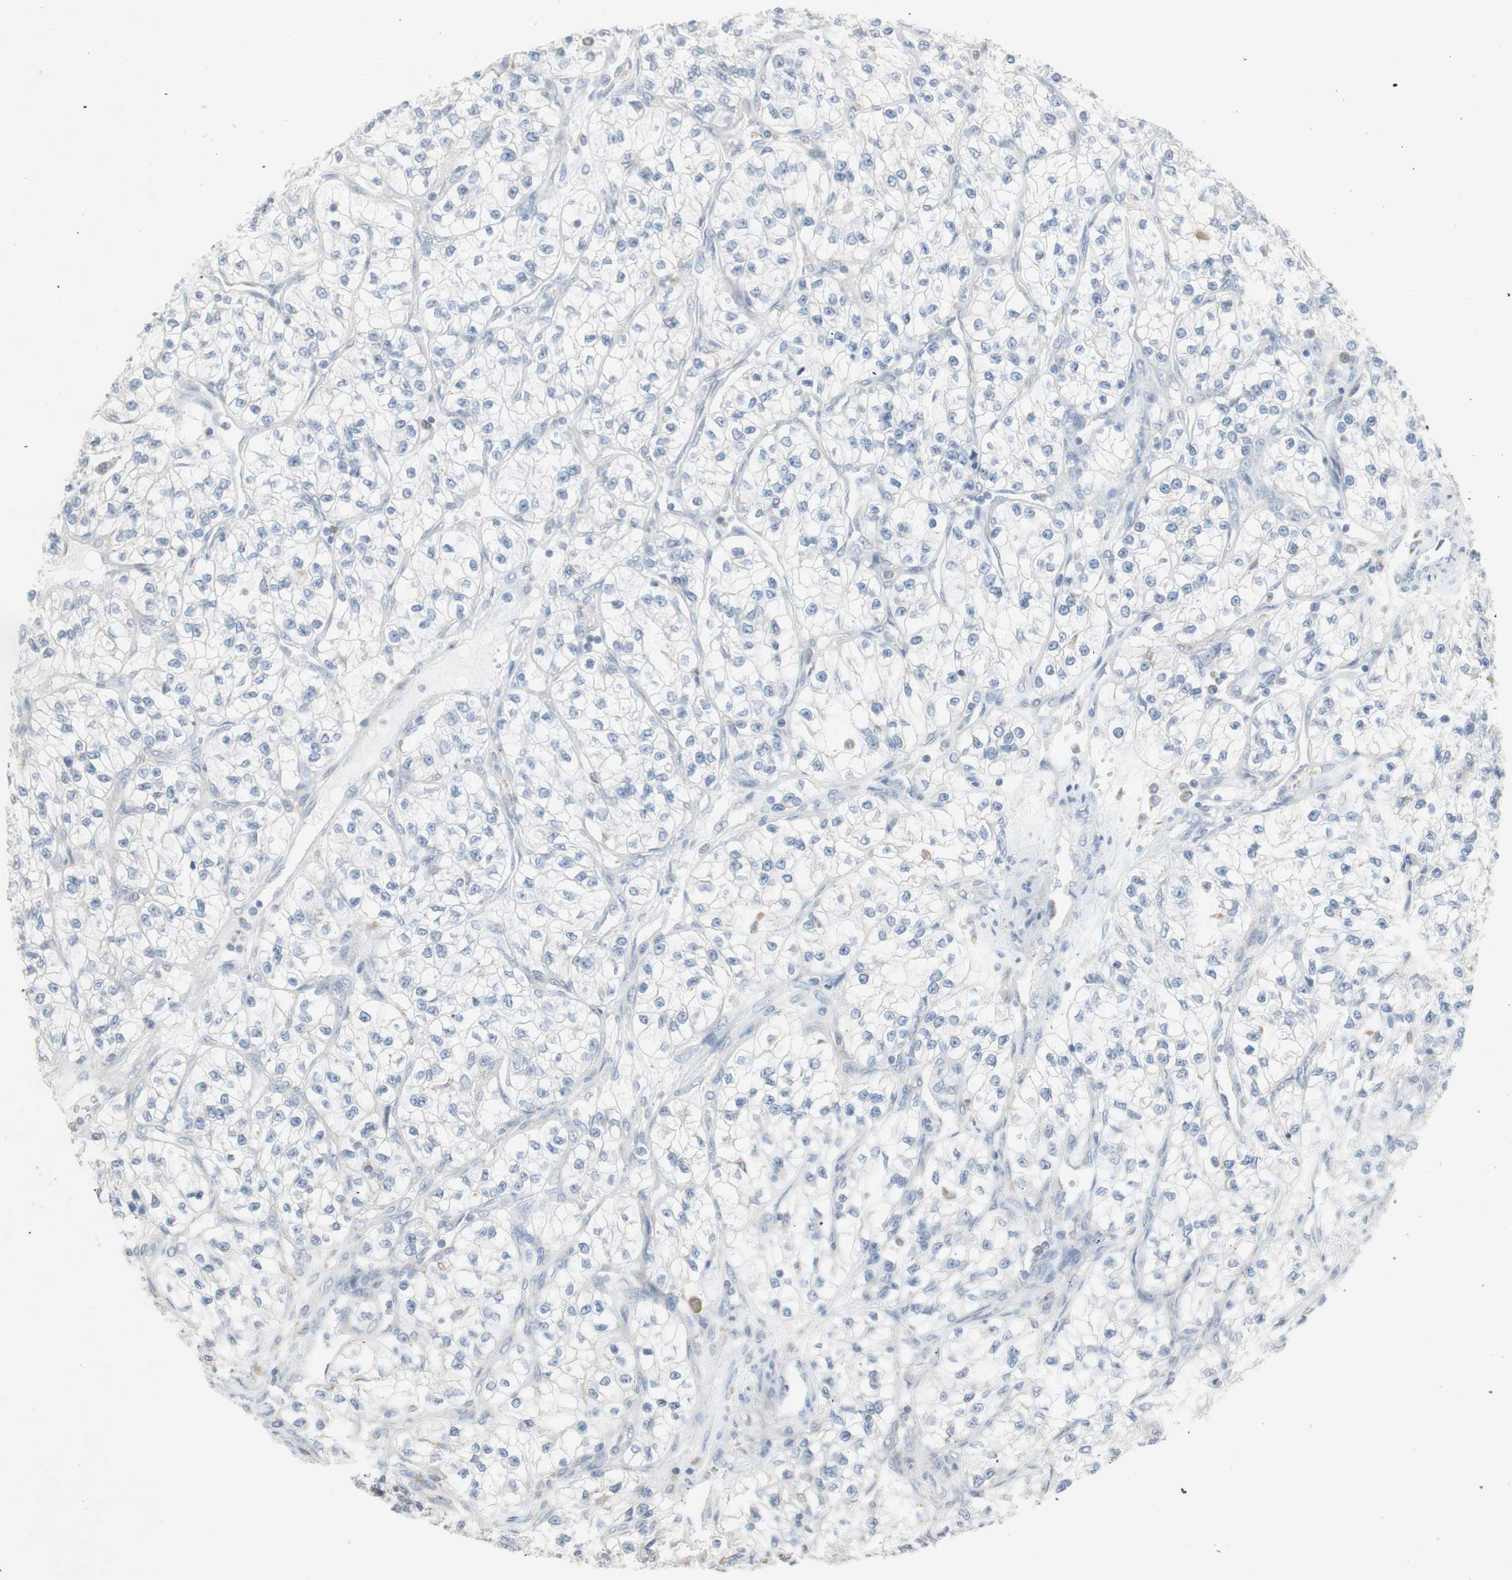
{"staining": {"intensity": "negative", "quantity": "none", "location": "none"}, "tissue": "renal cancer", "cell_type": "Tumor cells", "image_type": "cancer", "snomed": [{"axis": "morphology", "description": "Adenocarcinoma, NOS"}, {"axis": "topography", "description": "Kidney"}], "caption": "IHC histopathology image of neoplastic tissue: human renal cancer stained with DAB (3,3'-diaminobenzidine) demonstrates no significant protein staining in tumor cells.", "gene": "ATP6V1B1", "patient": {"sex": "female", "age": 57}}